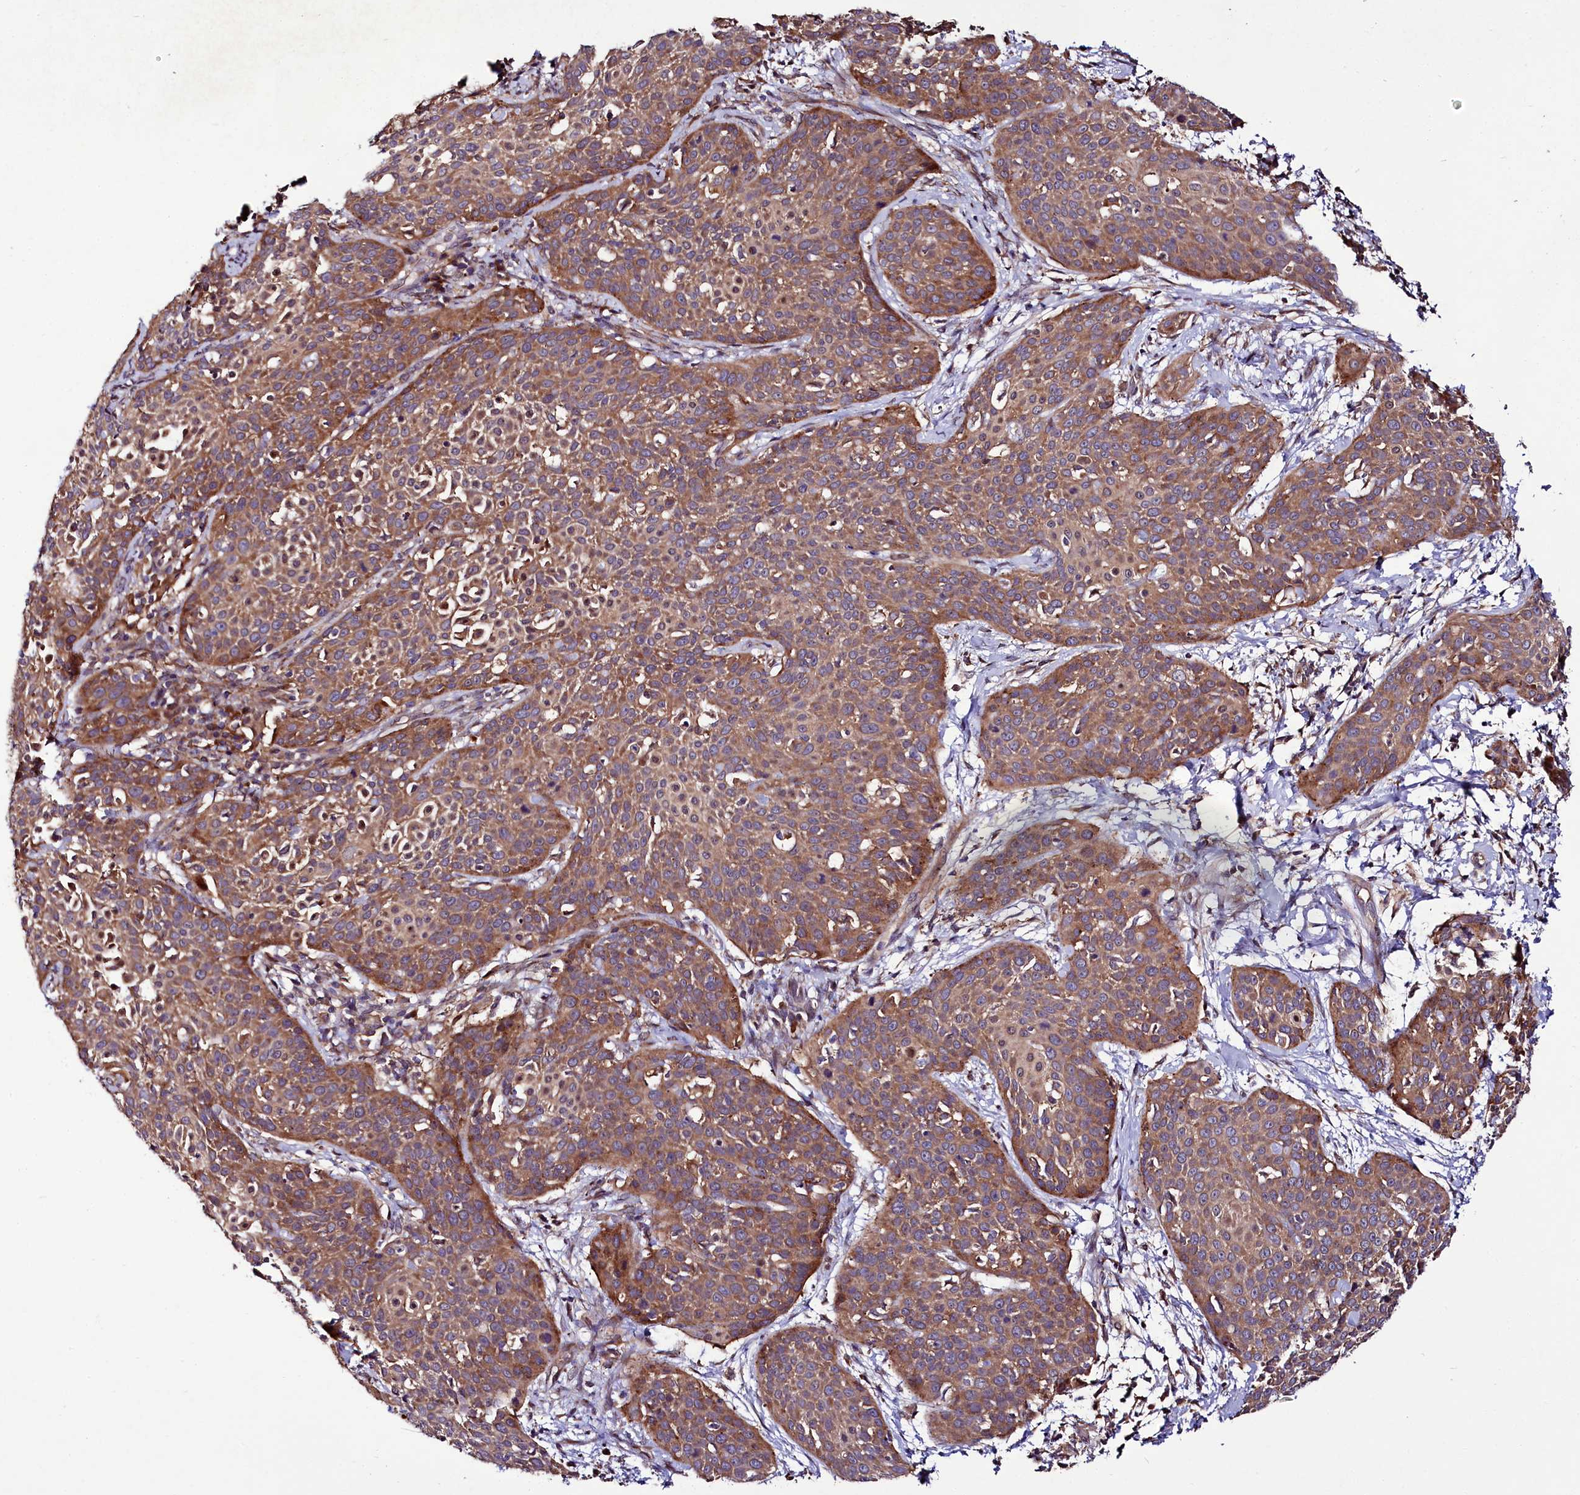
{"staining": {"intensity": "moderate", "quantity": ">75%", "location": "cytoplasmic/membranous"}, "tissue": "cervical cancer", "cell_type": "Tumor cells", "image_type": "cancer", "snomed": [{"axis": "morphology", "description": "Squamous cell carcinoma, NOS"}, {"axis": "topography", "description": "Cervix"}], "caption": "Immunohistochemistry (DAB) staining of cervical cancer shows moderate cytoplasmic/membranous protein expression in about >75% of tumor cells.", "gene": "NAA25", "patient": {"sex": "female", "age": 38}}